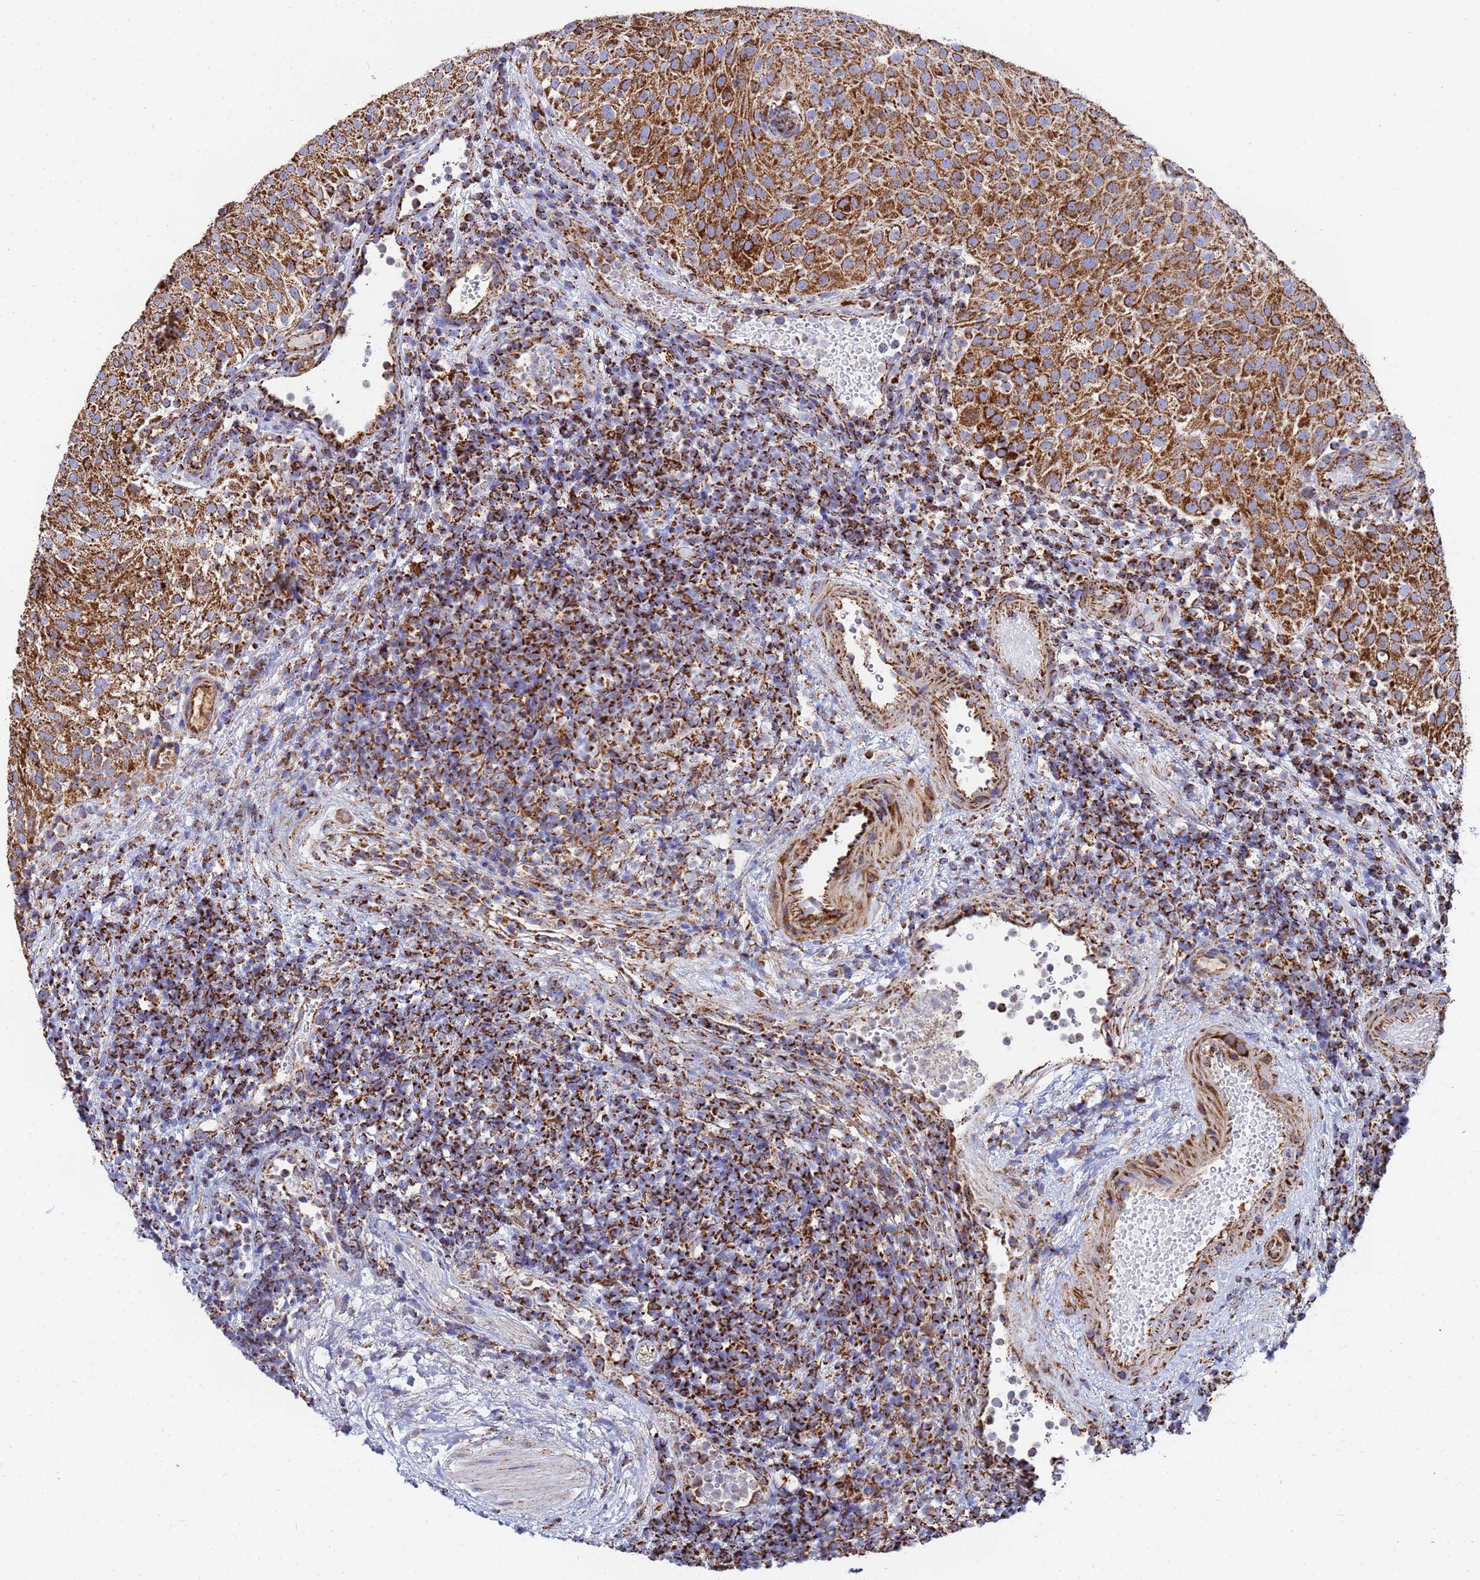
{"staining": {"intensity": "strong", "quantity": ">75%", "location": "cytoplasmic/membranous"}, "tissue": "urothelial cancer", "cell_type": "Tumor cells", "image_type": "cancer", "snomed": [{"axis": "morphology", "description": "Urothelial carcinoma, Low grade"}, {"axis": "topography", "description": "Urinary bladder"}], "caption": "The photomicrograph shows immunohistochemical staining of urothelial cancer. There is strong cytoplasmic/membranous staining is seen in about >75% of tumor cells.", "gene": "GLUD1", "patient": {"sex": "male", "age": 78}}